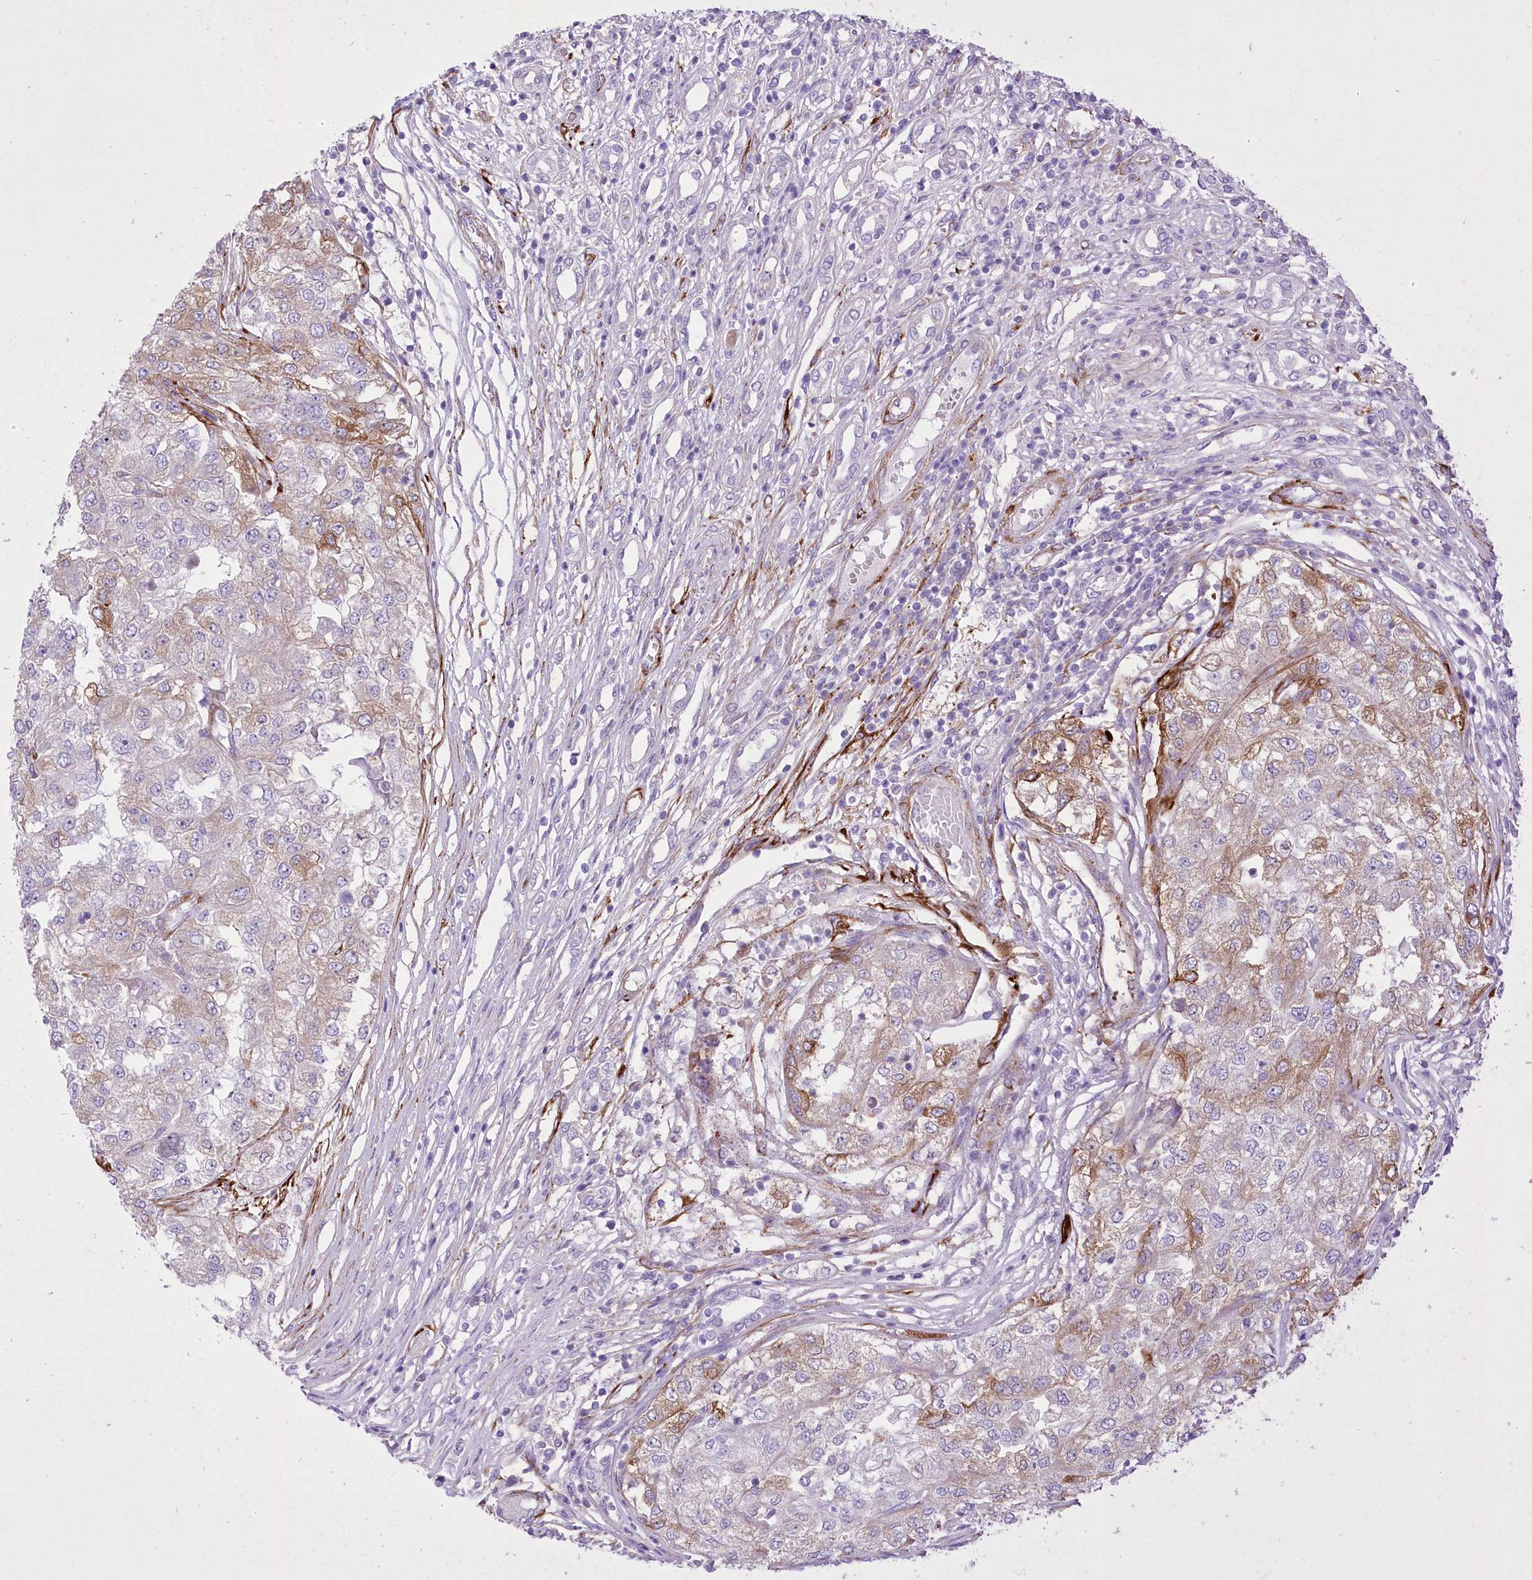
{"staining": {"intensity": "weak", "quantity": "<25%", "location": "cytoplasmic/membranous"}, "tissue": "renal cancer", "cell_type": "Tumor cells", "image_type": "cancer", "snomed": [{"axis": "morphology", "description": "Adenocarcinoma, NOS"}, {"axis": "topography", "description": "Kidney"}], "caption": "High power microscopy image of an immunohistochemistry micrograph of adenocarcinoma (renal), revealing no significant expression in tumor cells.", "gene": "ANGPTL3", "patient": {"sex": "female", "age": 54}}